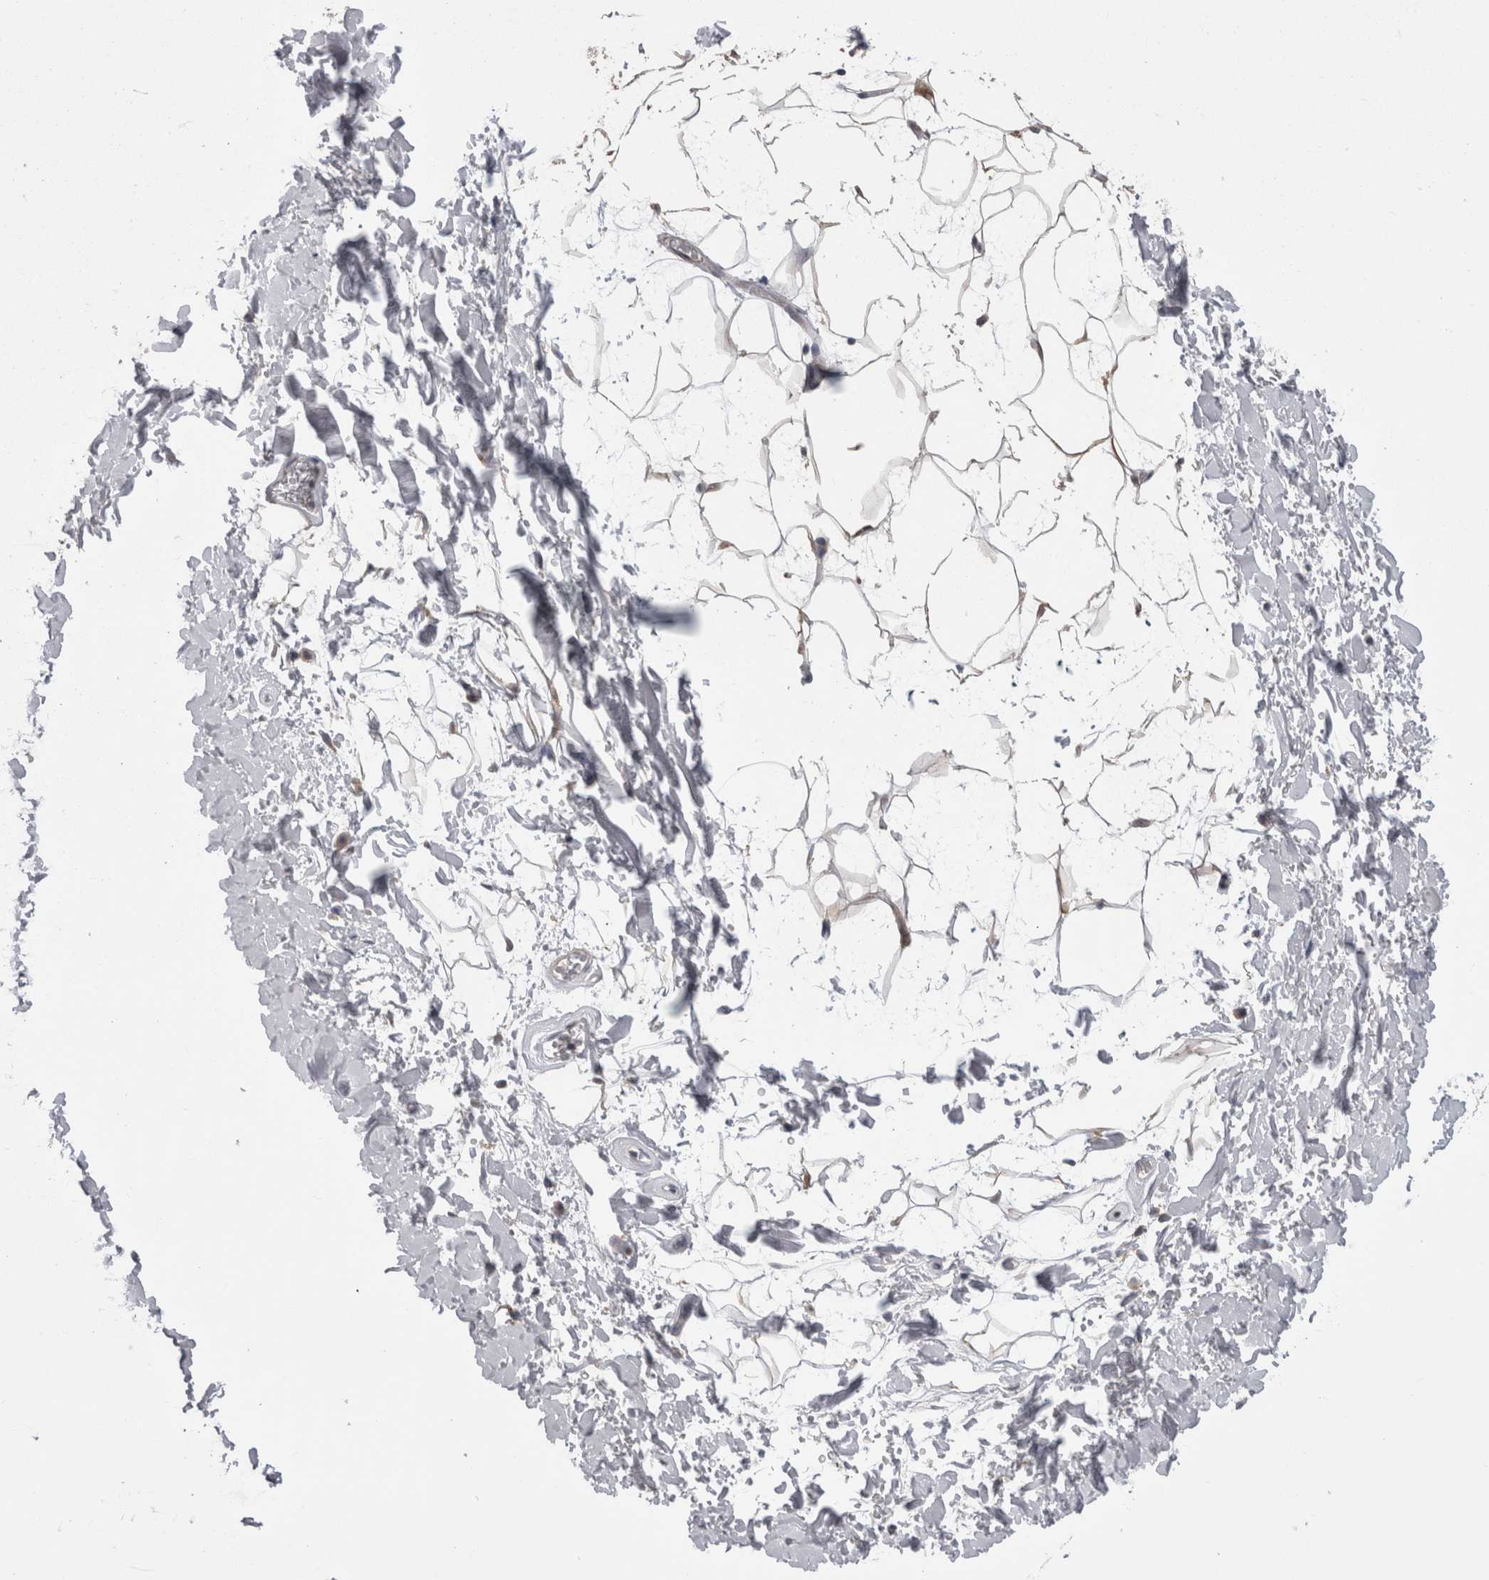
{"staining": {"intensity": "negative", "quantity": "none", "location": "none"}, "tissue": "adipose tissue", "cell_type": "Adipocytes", "image_type": "normal", "snomed": [{"axis": "morphology", "description": "Normal tissue, NOS"}, {"axis": "topography", "description": "Soft tissue"}], "caption": "Human adipose tissue stained for a protein using immunohistochemistry (IHC) reveals no expression in adipocytes.", "gene": "DCTN6", "patient": {"sex": "male", "age": 72}}